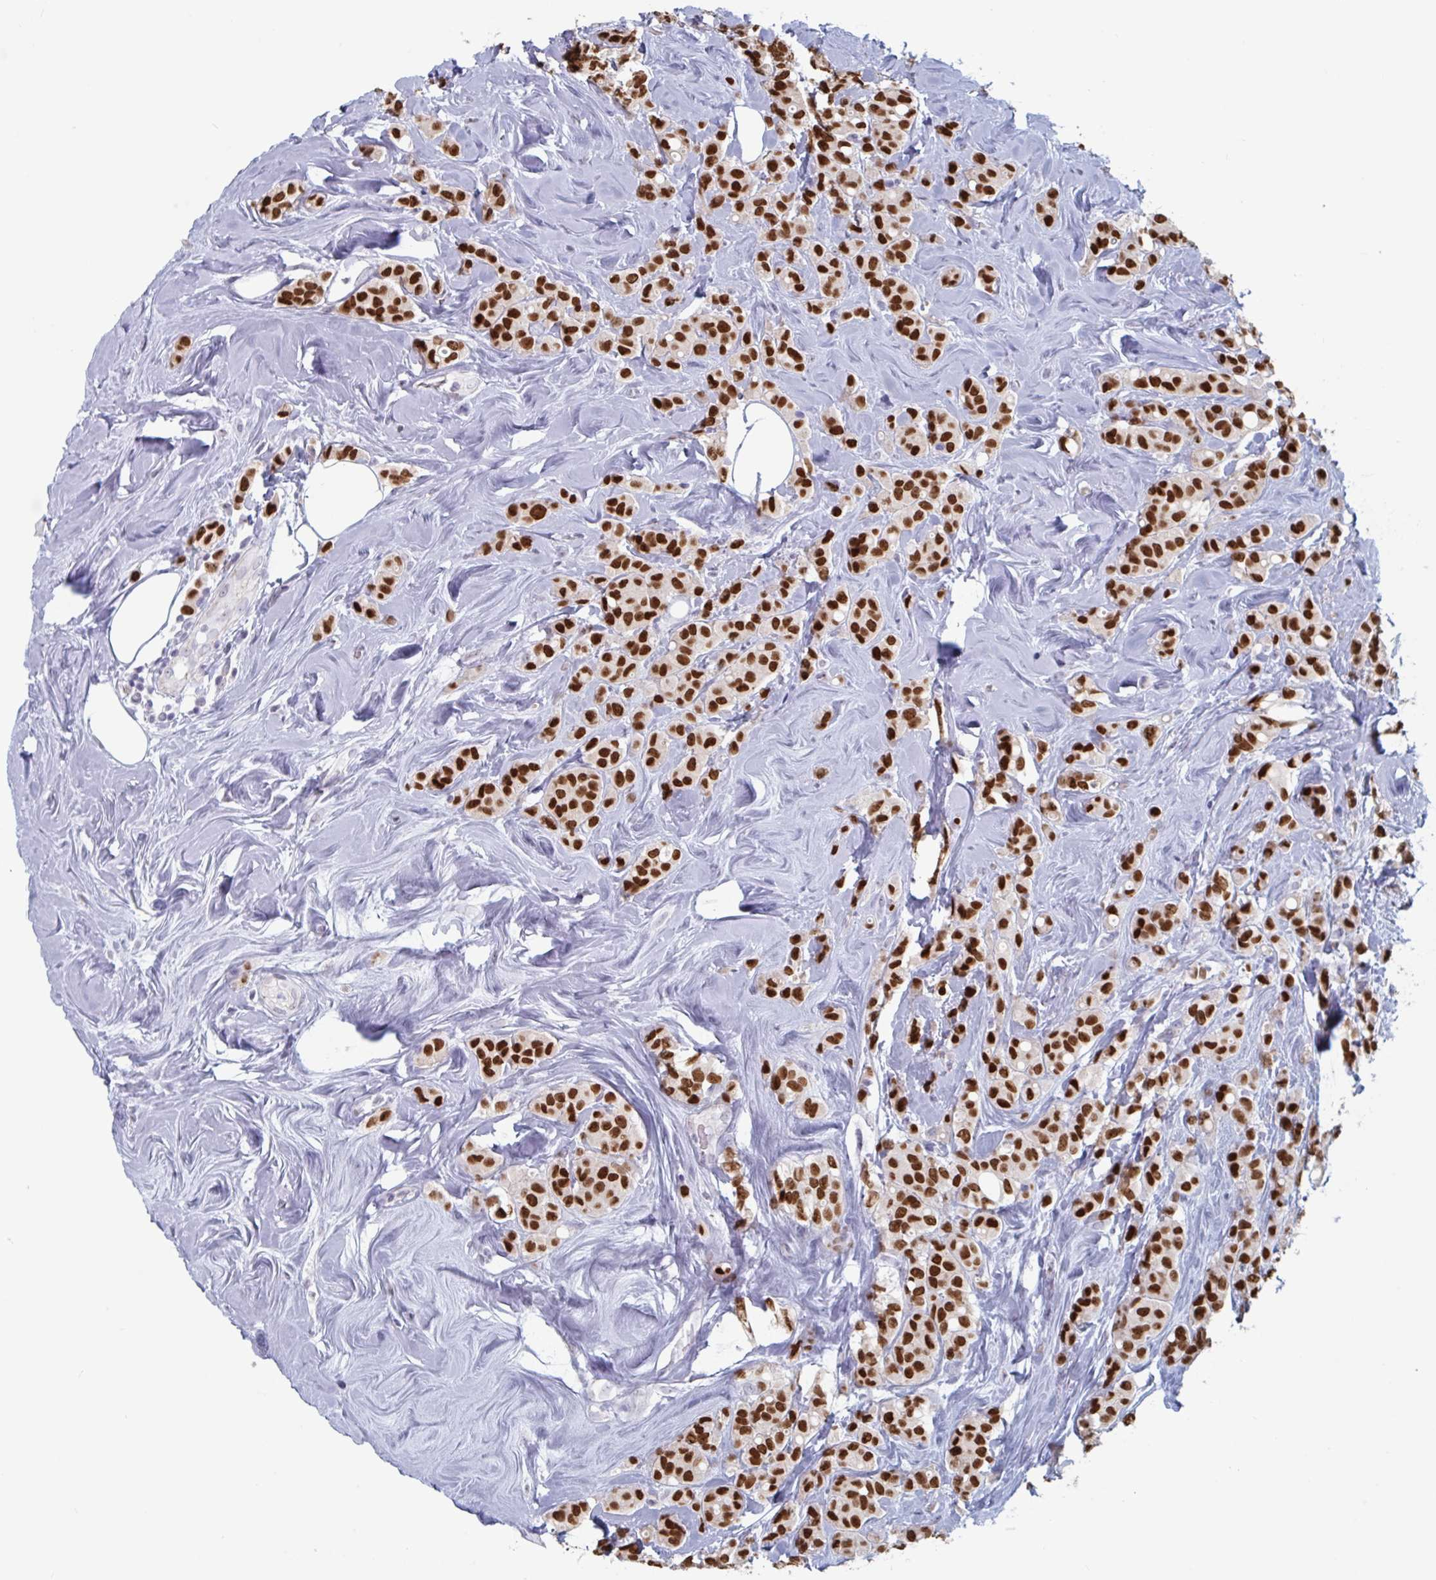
{"staining": {"intensity": "strong", "quantity": ">75%", "location": "nuclear"}, "tissue": "breast cancer", "cell_type": "Tumor cells", "image_type": "cancer", "snomed": [{"axis": "morphology", "description": "Lobular carcinoma"}, {"axis": "topography", "description": "Breast"}], "caption": "Protein expression analysis of human breast lobular carcinoma reveals strong nuclear positivity in approximately >75% of tumor cells.", "gene": "FOXA1", "patient": {"sex": "female", "age": 68}}